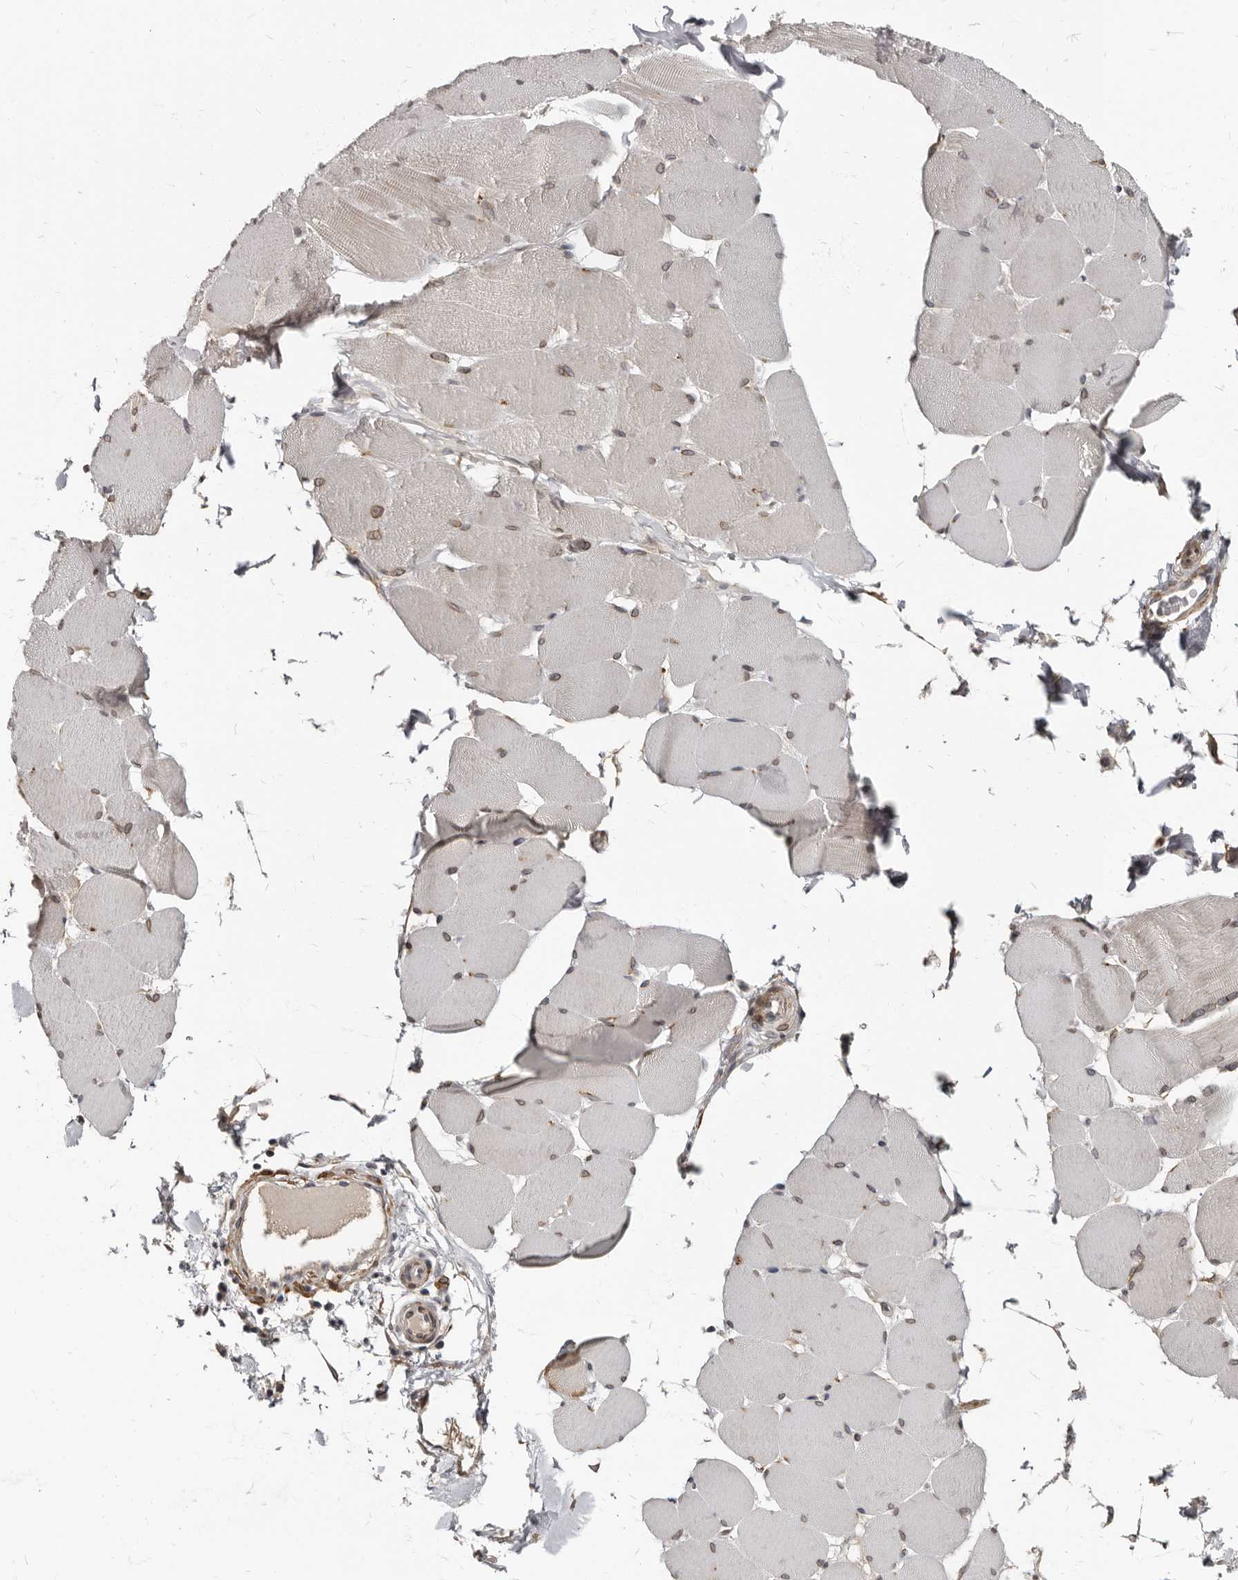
{"staining": {"intensity": "weak", "quantity": "25%-75%", "location": "cytoplasmic/membranous,nuclear"}, "tissue": "skeletal muscle", "cell_type": "Myocytes", "image_type": "normal", "snomed": [{"axis": "morphology", "description": "Normal tissue, NOS"}, {"axis": "topography", "description": "Skin"}, {"axis": "topography", "description": "Skeletal muscle"}], "caption": "High-power microscopy captured an immunohistochemistry (IHC) image of unremarkable skeletal muscle, revealing weak cytoplasmic/membranous,nuclear positivity in about 25%-75% of myocytes. The staining was performed using DAB (3,3'-diaminobenzidine), with brown indicating positive protein expression. Nuclei are stained blue with hematoxylin.", "gene": "MRGPRF", "patient": {"sex": "male", "age": 83}}